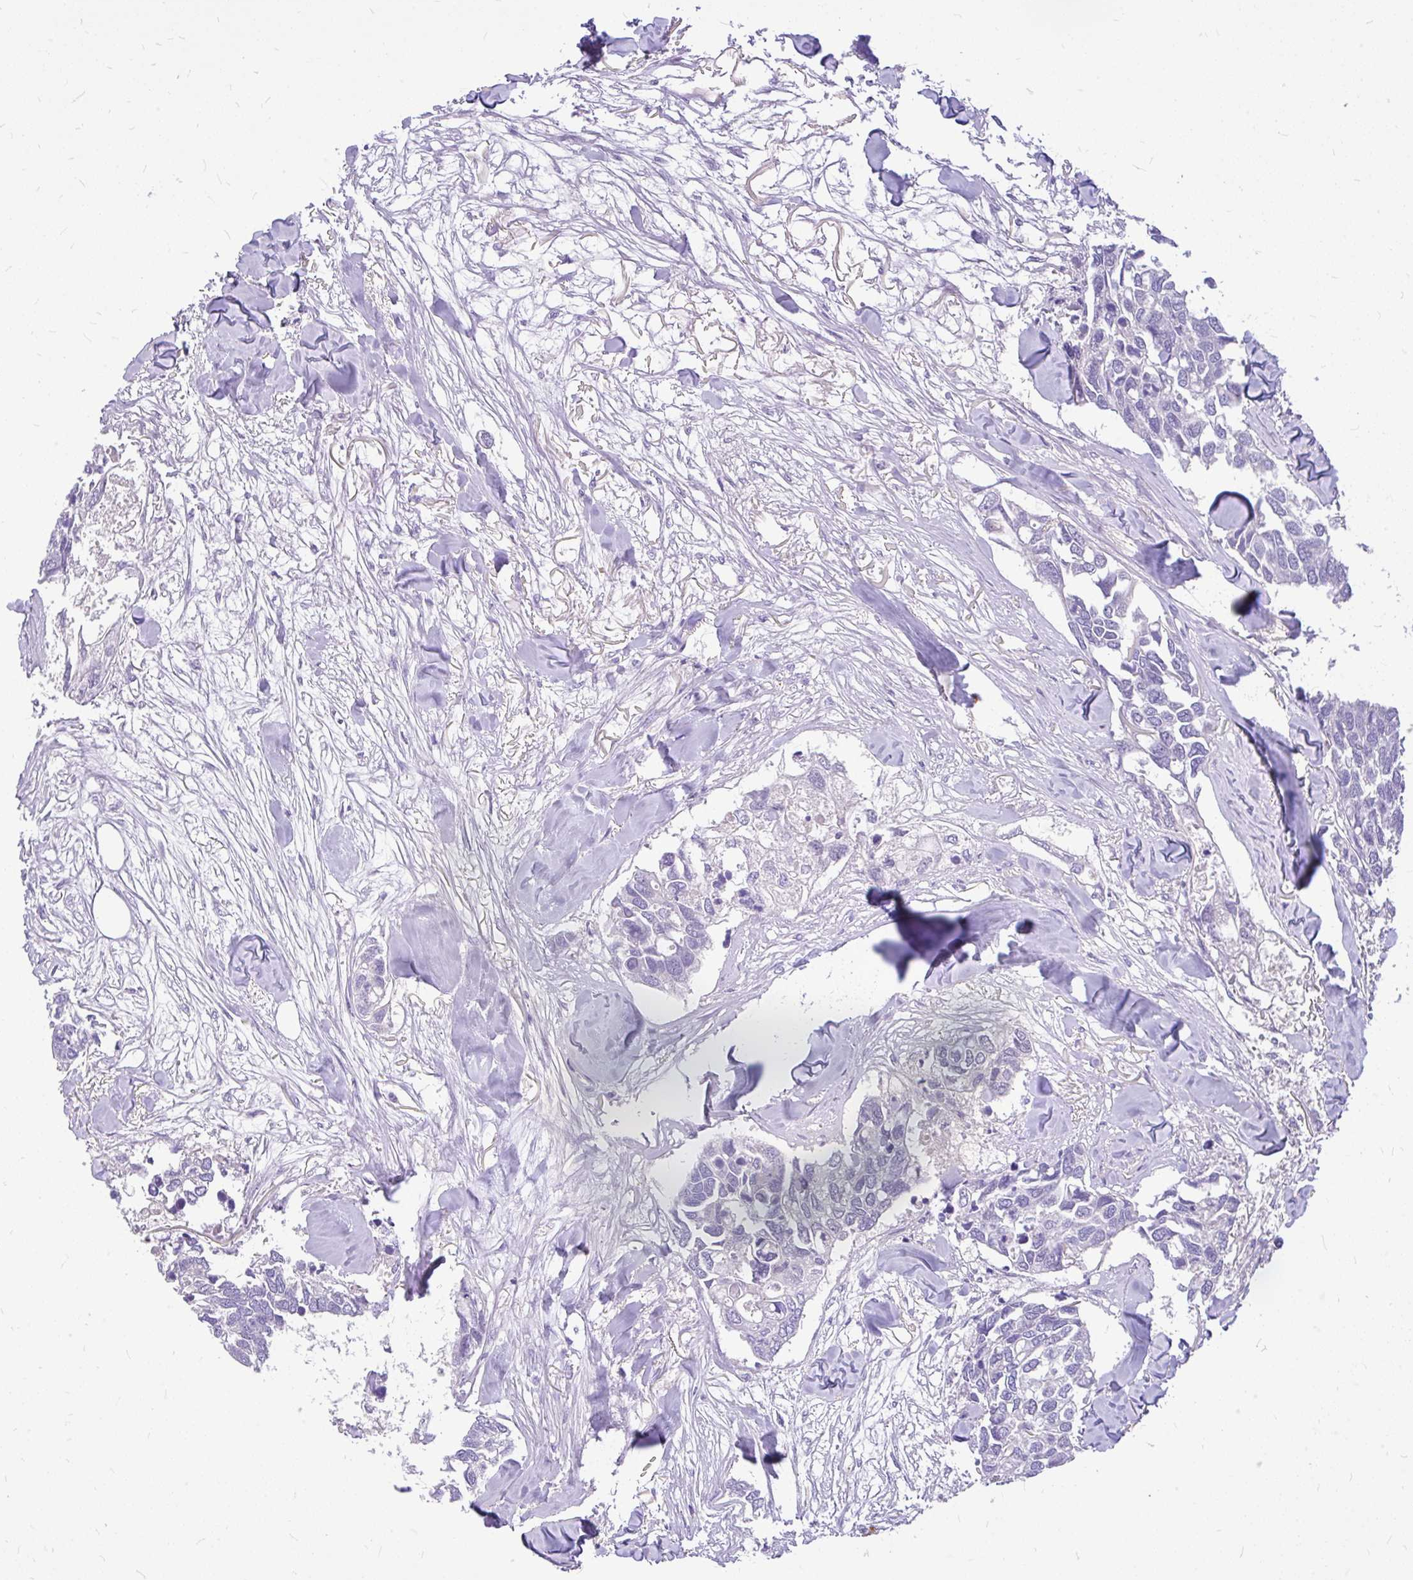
{"staining": {"intensity": "negative", "quantity": "none", "location": "none"}, "tissue": "breast cancer", "cell_type": "Tumor cells", "image_type": "cancer", "snomed": [{"axis": "morphology", "description": "Duct carcinoma"}, {"axis": "topography", "description": "Breast"}], "caption": "Immunohistochemistry of human breast cancer reveals no expression in tumor cells.", "gene": "MAP1LC3A", "patient": {"sex": "female", "age": 83}}